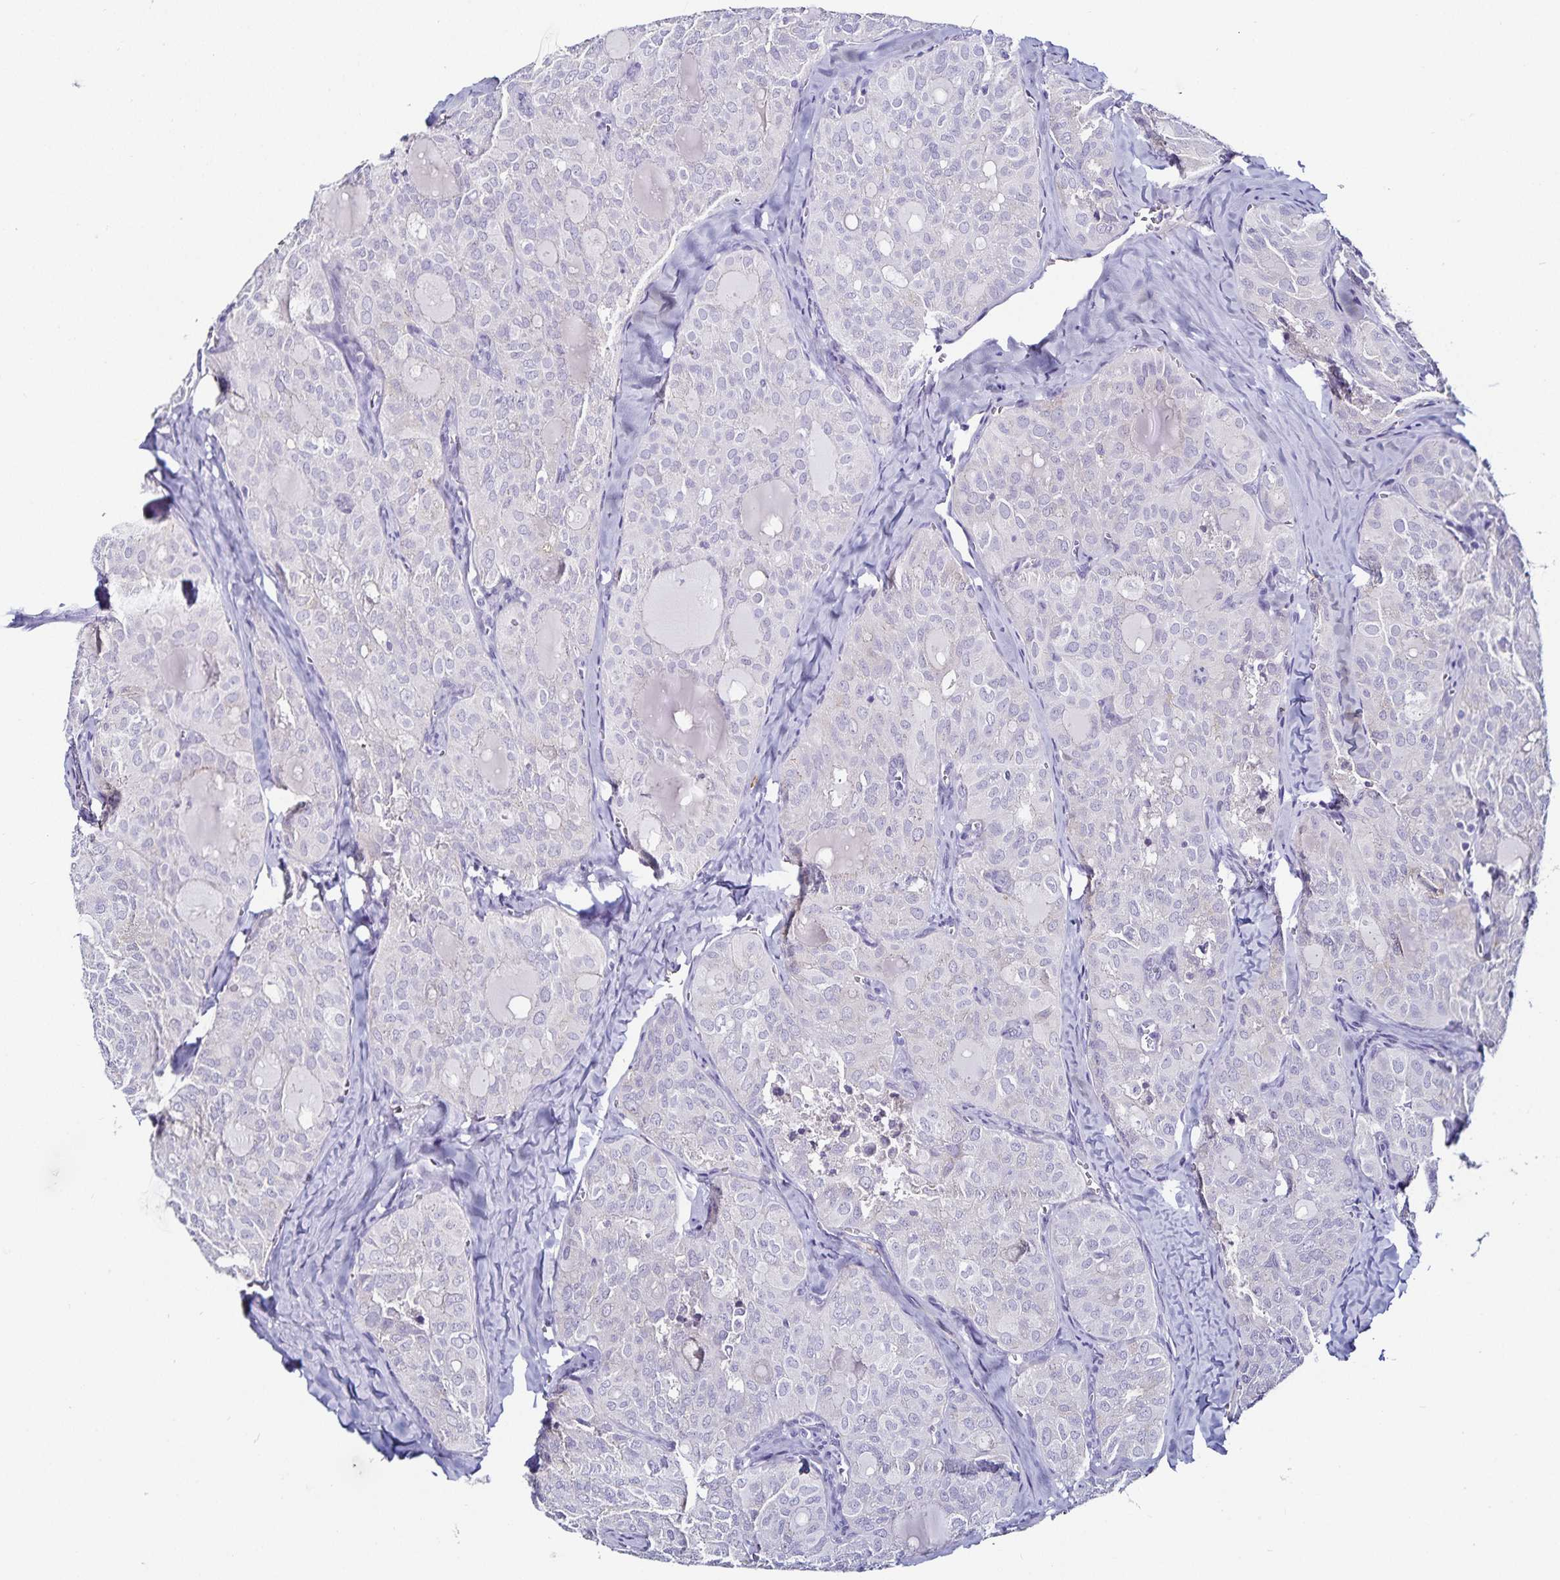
{"staining": {"intensity": "negative", "quantity": "none", "location": "none"}, "tissue": "thyroid cancer", "cell_type": "Tumor cells", "image_type": "cancer", "snomed": [{"axis": "morphology", "description": "Follicular adenoma carcinoma, NOS"}, {"axis": "topography", "description": "Thyroid gland"}], "caption": "The histopathology image reveals no staining of tumor cells in thyroid follicular adenoma carcinoma.", "gene": "TSPAN7", "patient": {"sex": "male", "age": 75}}